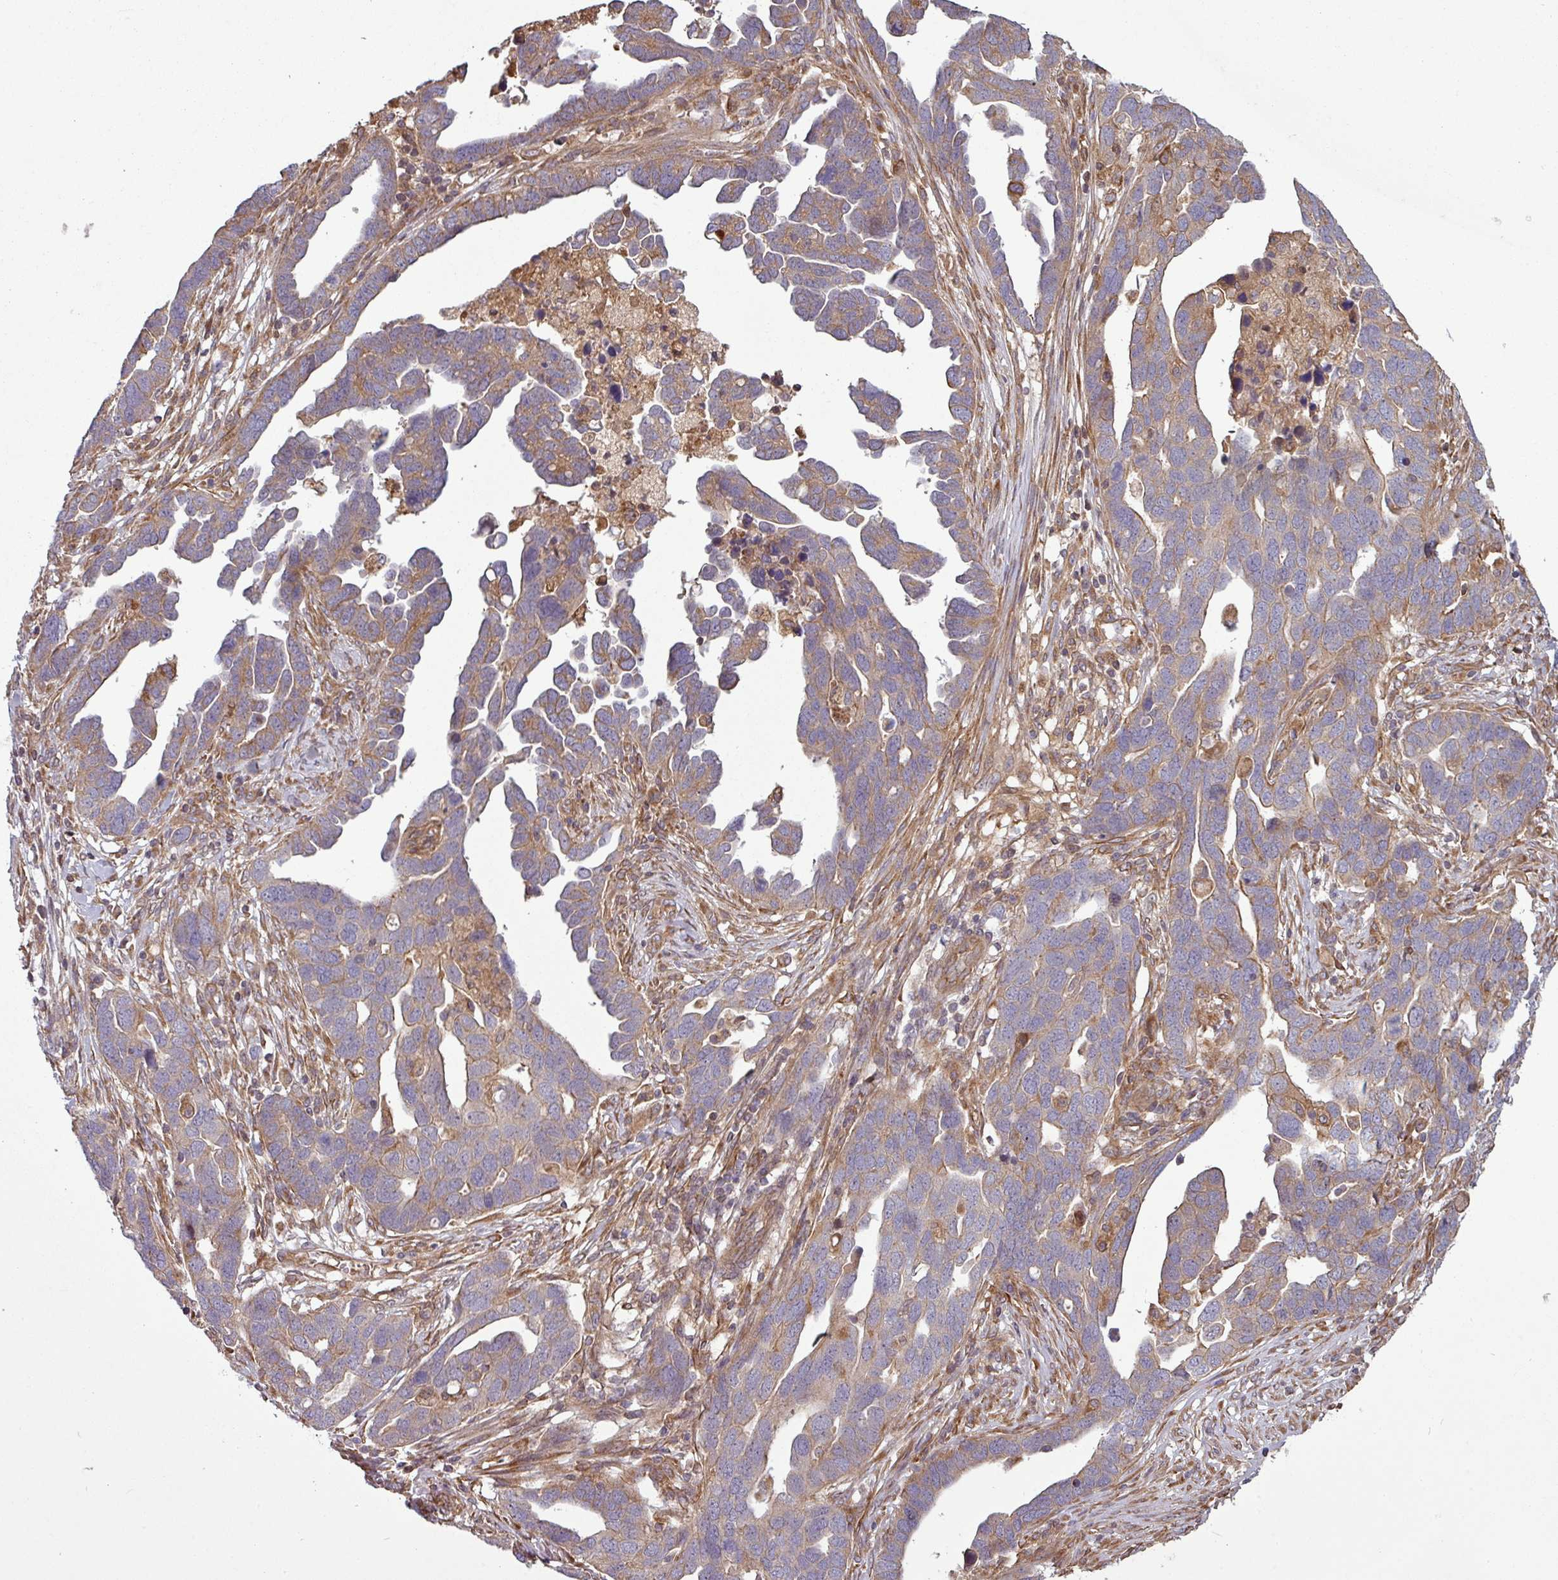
{"staining": {"intensity": "weak", "quantity": "25%-75%", "location": "cytoplasmic/membranous"}, "tissue": "ovarian cancer", "cell_type": "Tumor cells", "image_type": "cancer", "snomed": [{"axis": "morphology", "description": "Cystadenocarcinoma, serous, NOS"}, {"axis": "topography", "description": "Ovary"}], "caption": "IHC of human ovarian cancer displays low levels of weak cytoplasmic/membranous staining in approximately 25%-75% of tumor cells.", "gene": "SNRNP25", "patient": {"sex": "female", "age": 54}}